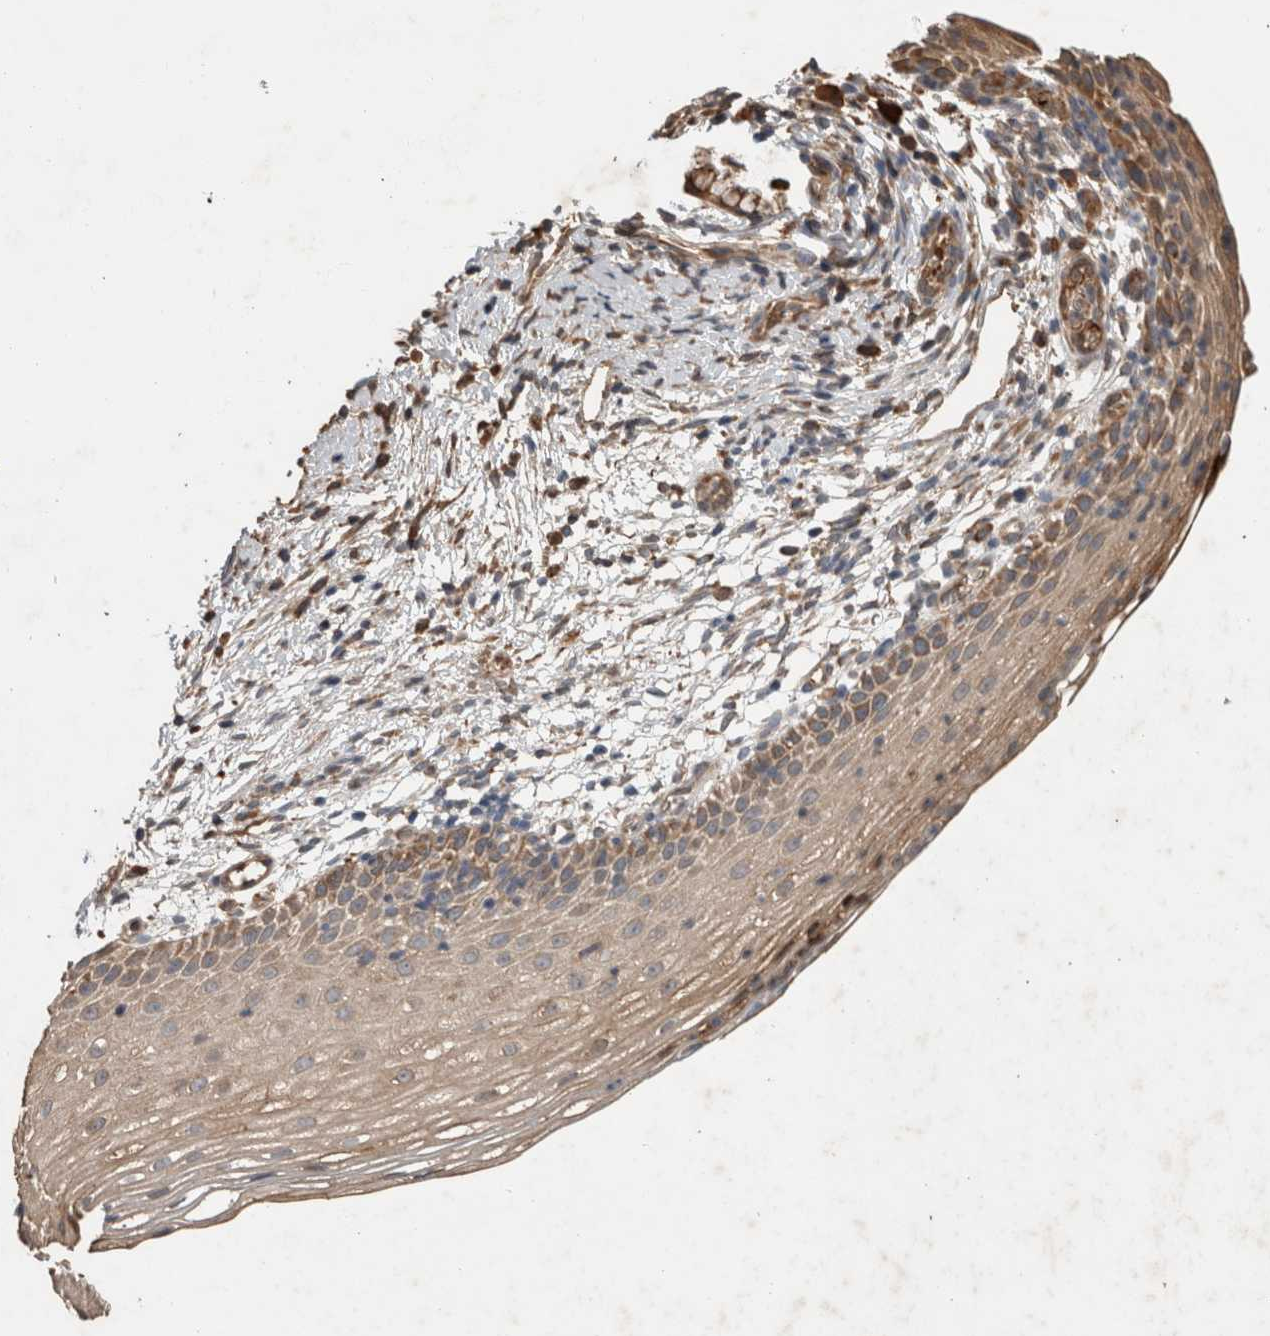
{"staining": {"intensity": "weak", "quantity": ">75%", "location": "cytoplasmic/membranous"}, "tissue": "cervix", "cell_type": "Squamous epithelial cells", "image_type": "normal", "snomed": [{"axis": "morphology", "description": "Normal tissue, NOS"}, {"axis": "topography", "description": "Cervix"}], "caption": "Weak cytoplasmic/membranous protein positivity is present in about >75% of squamous epithelial cells in cervix. The staining was performed using DAB (3,3'-diaminobenzidine) to visualize the protein expression in brown, while the nuclei were stained in blue with hematoxylin (Magnification: 20x).", "gene": "ADGRL3", "patient": {"sex": "female", "age": 72}}